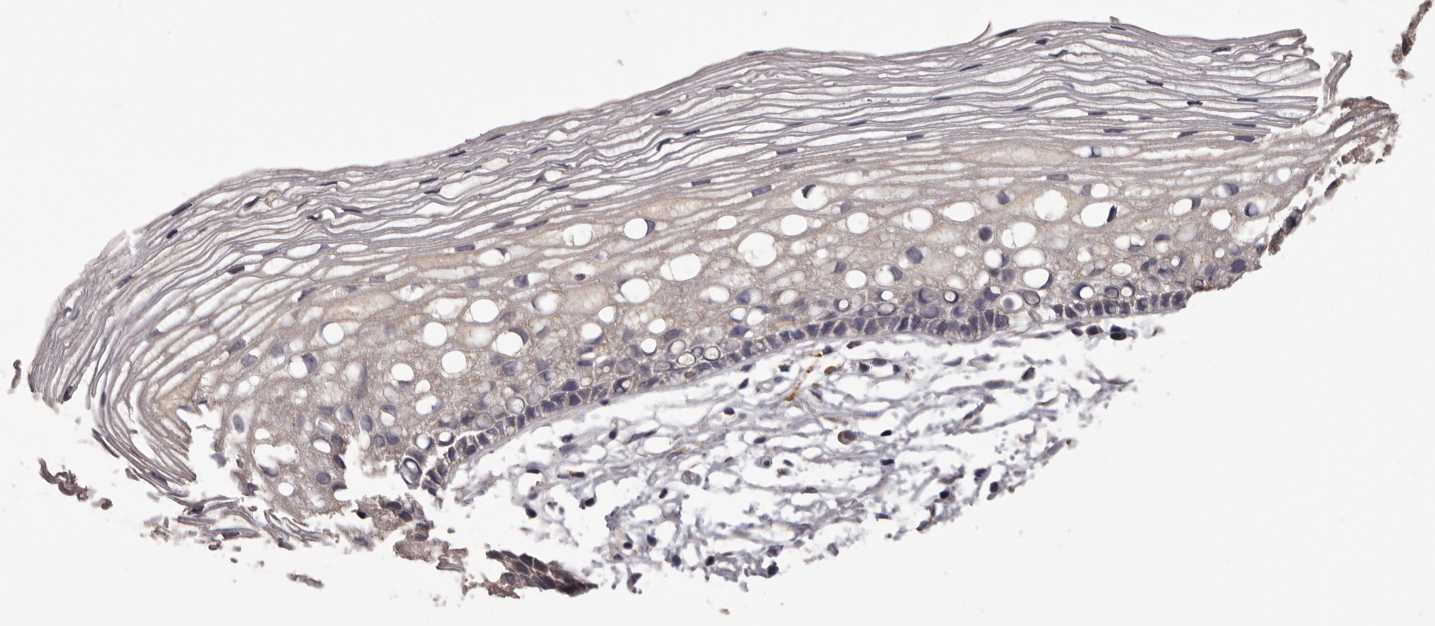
{"staining": {"intensity": "negative", "quantity": "none", "location": "none"}, "tissue": "cervix", "cell_type": "Glandular cells", "image_type": "normal", "snomed": [{"axis": "morphology", "description": "Normal tissue, NOS"}, {"axis": "topography", "description": "Cervix"}], "caption": "Immunohistochemical staining of normal cervix exhibits no significant staining in glandular cells. (DAB (3,3'-diaminobenzidine) IHC, high magnification).", "gene": "ETNK1", "patient": {"sex": "female", "age": 27}}